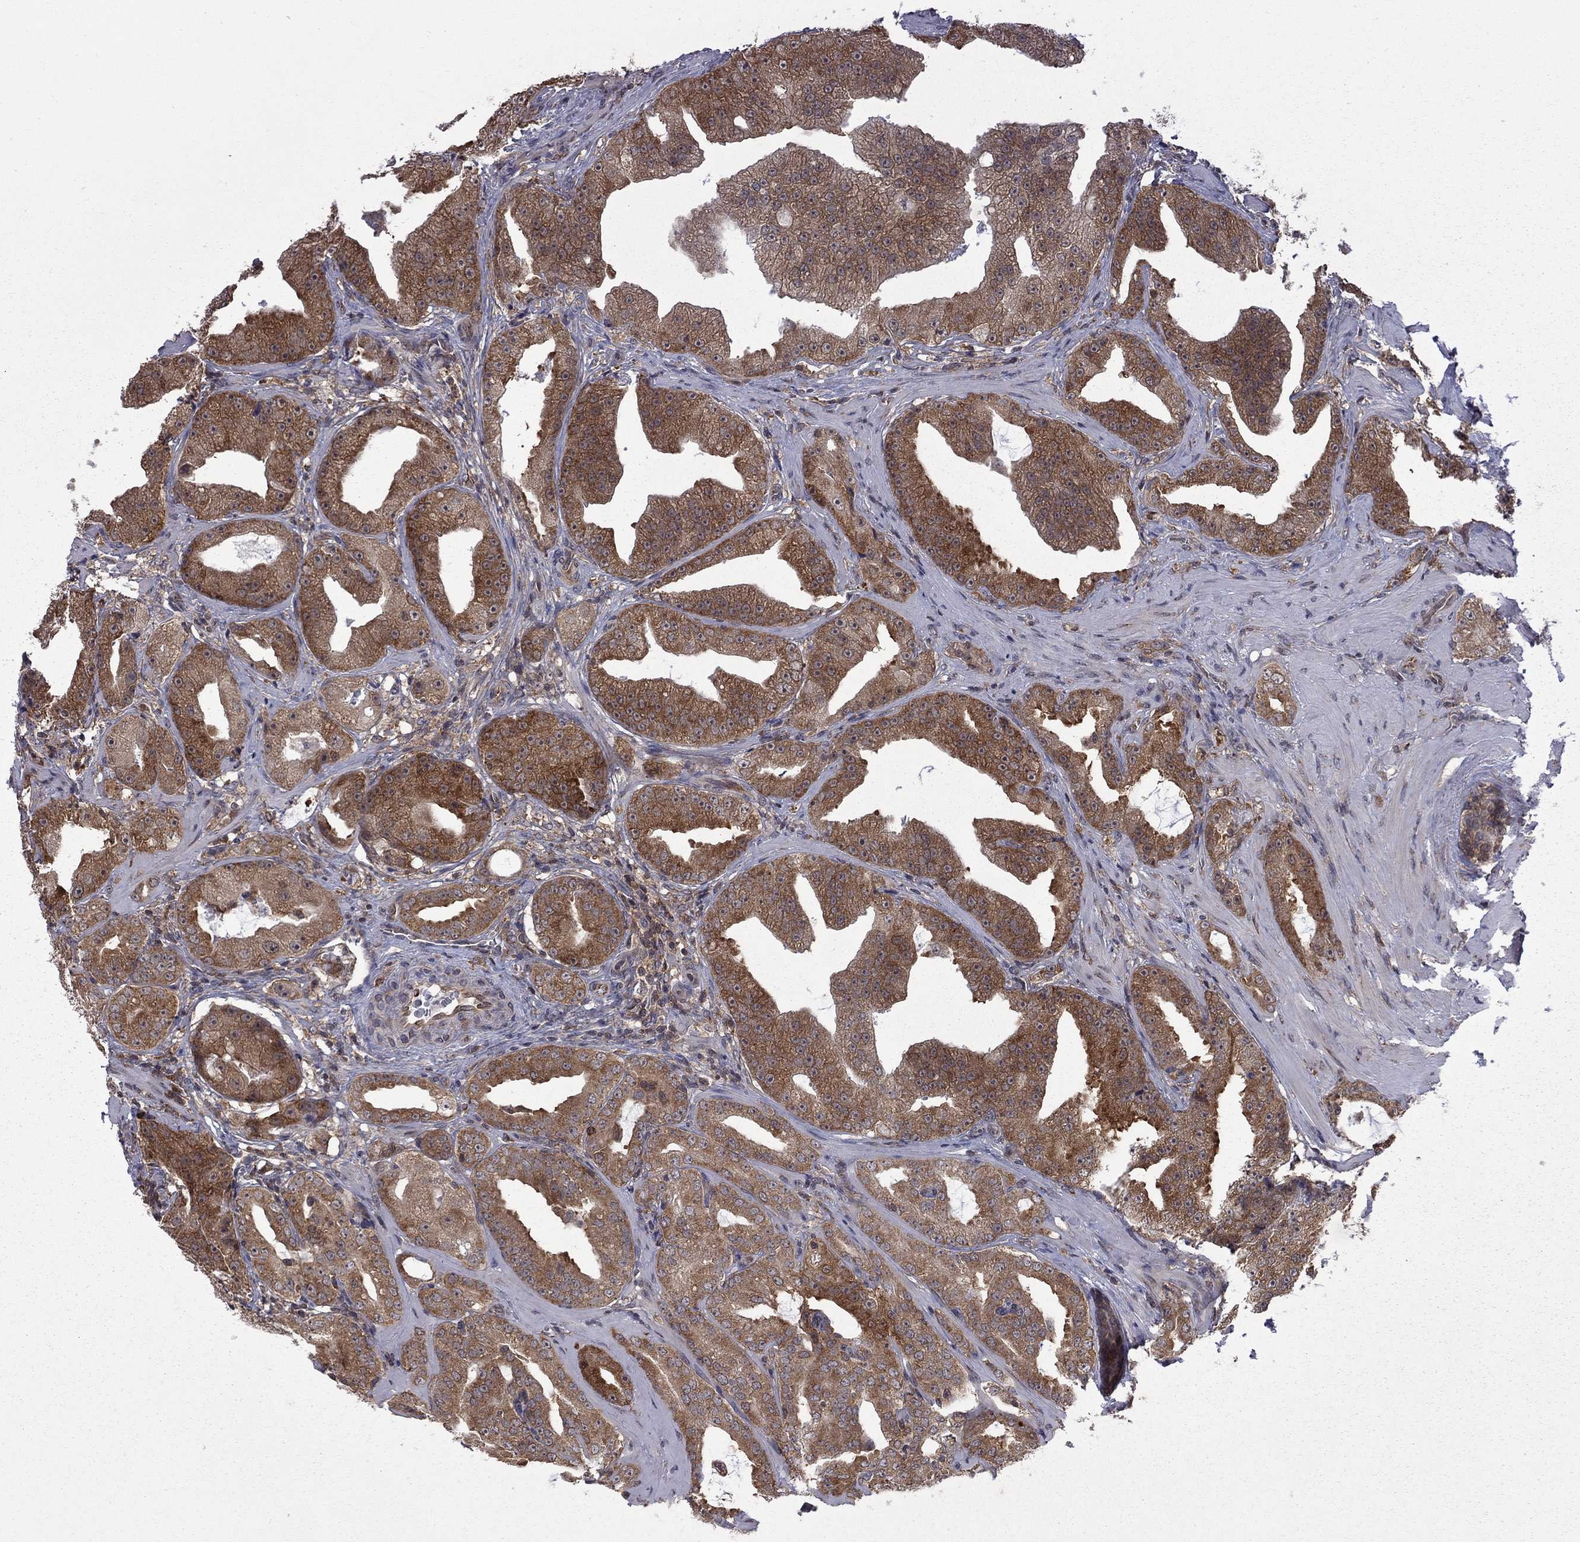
{"staining": {"intensity": "strong", "quantity": ">75%", "location": "cytoplasmic/membranous"}, "tissue": "prostate cancer", "cell_type": "Tumor cells", "image_type": "cancer", "snomed": [{"axis": "morphology", "description": "Adenocarcinoma, Low grade"}, {"axis": "topography", "description": "Prostate"}], "caption": "The image reveals a brown stain indicating the presence of a protein in the cytoplasmic/membranous of tumor cells in prostate adenocarcinoma (low-grade).", "gene": "NAA50", "patient": {"sex": "male", "age": 62}}